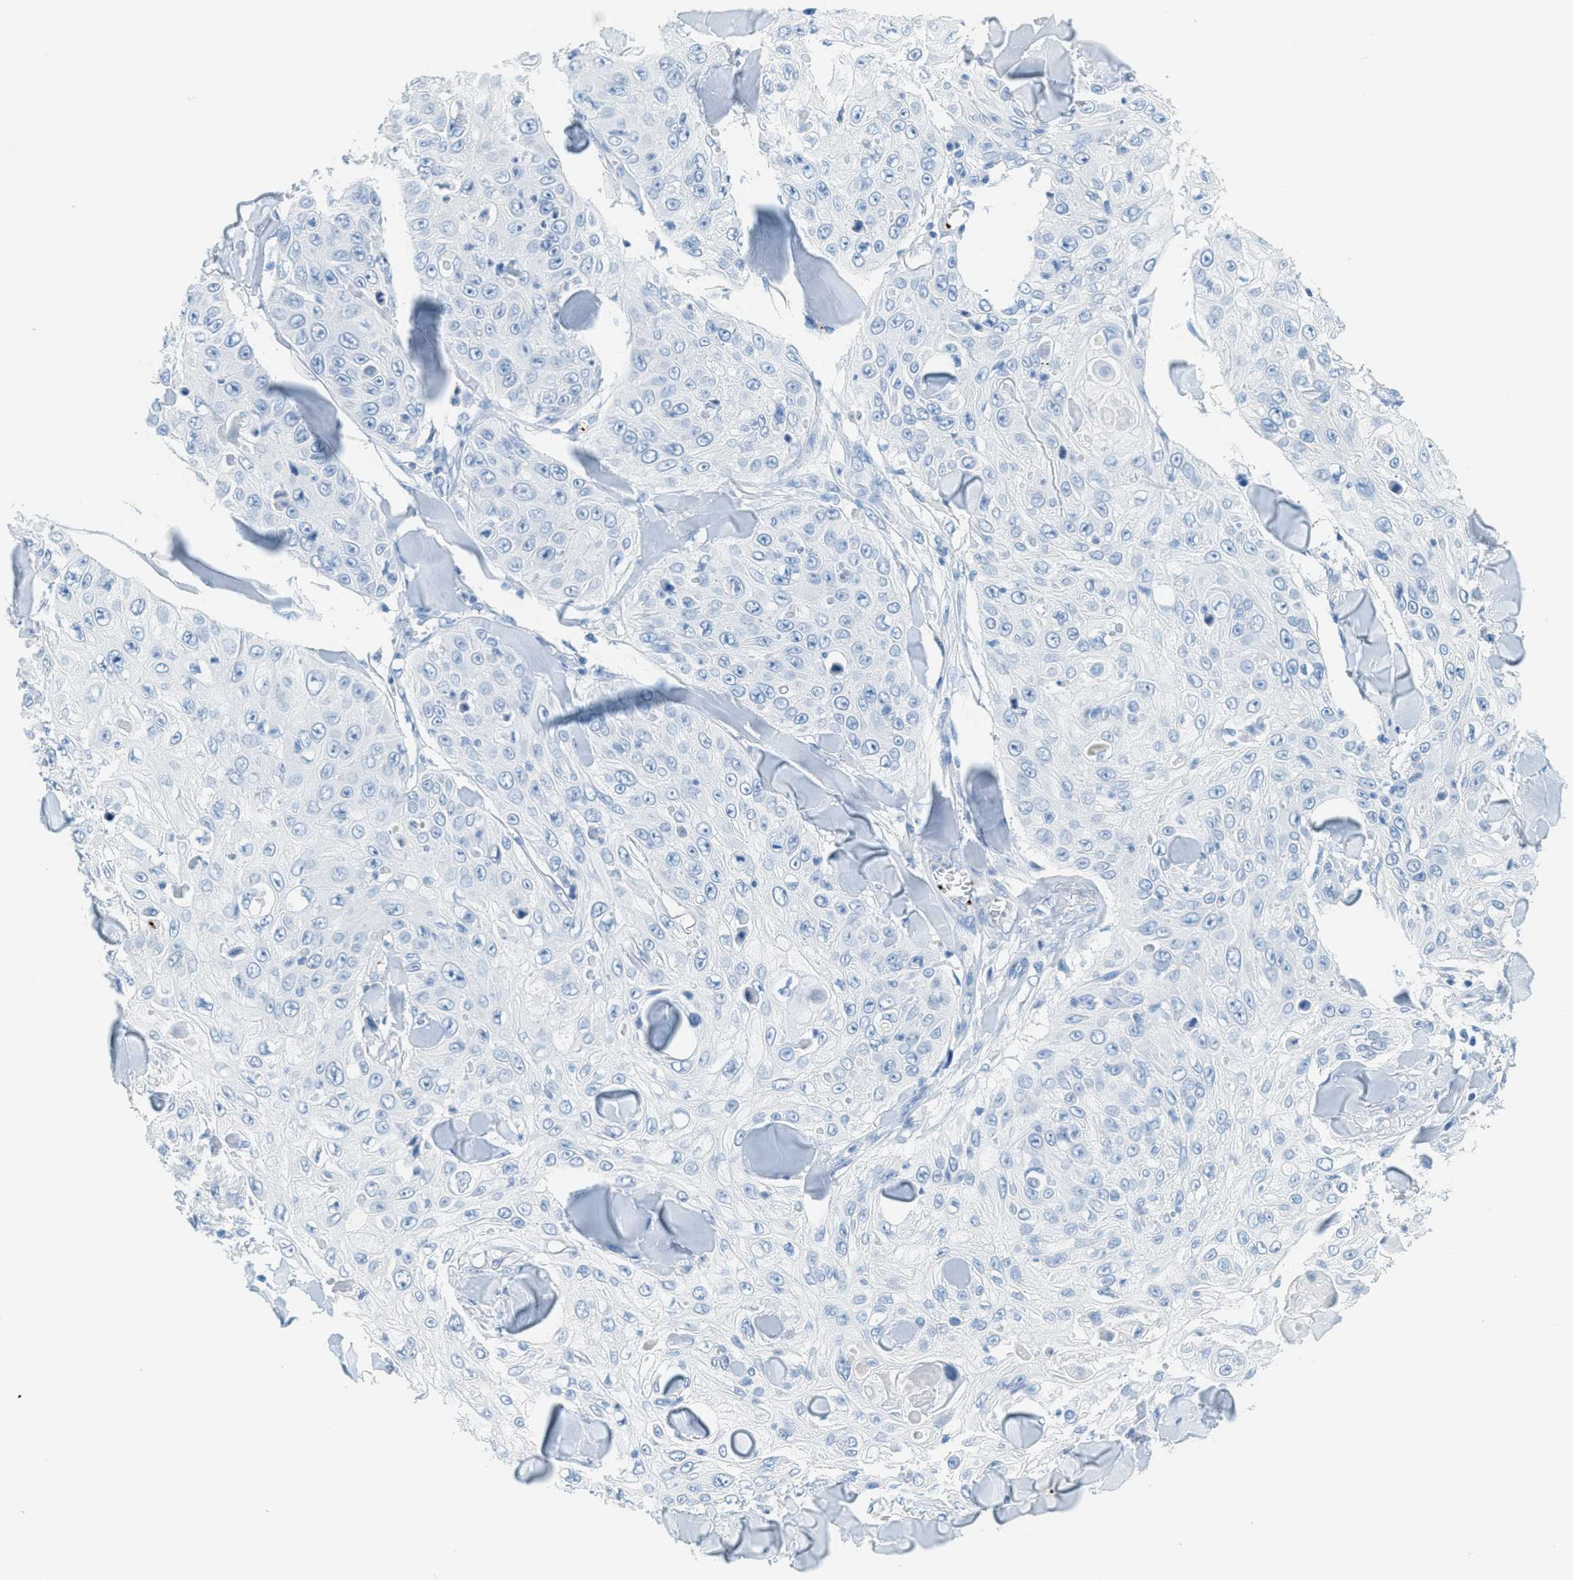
{"staining": {"intensity": "negative", "quantity": "none", "location": "none"}, "tissue": "skin cancer", "cell_type": "Tumor cells", "image_type": "cancer", "snomed": [{"axis": "morphology", "description": "Squamous cell carcinoma, NOS"}, {"axis": "topography", "description": "Skin"}], "caption": "Immunohistochemistry image of human skin cancer (squamous cell carcinoma) stained for a protein (brown), which displays no staining in tumor cells.", "gene": "PPBP", "patient": {"sex": "male", "age": 86}}